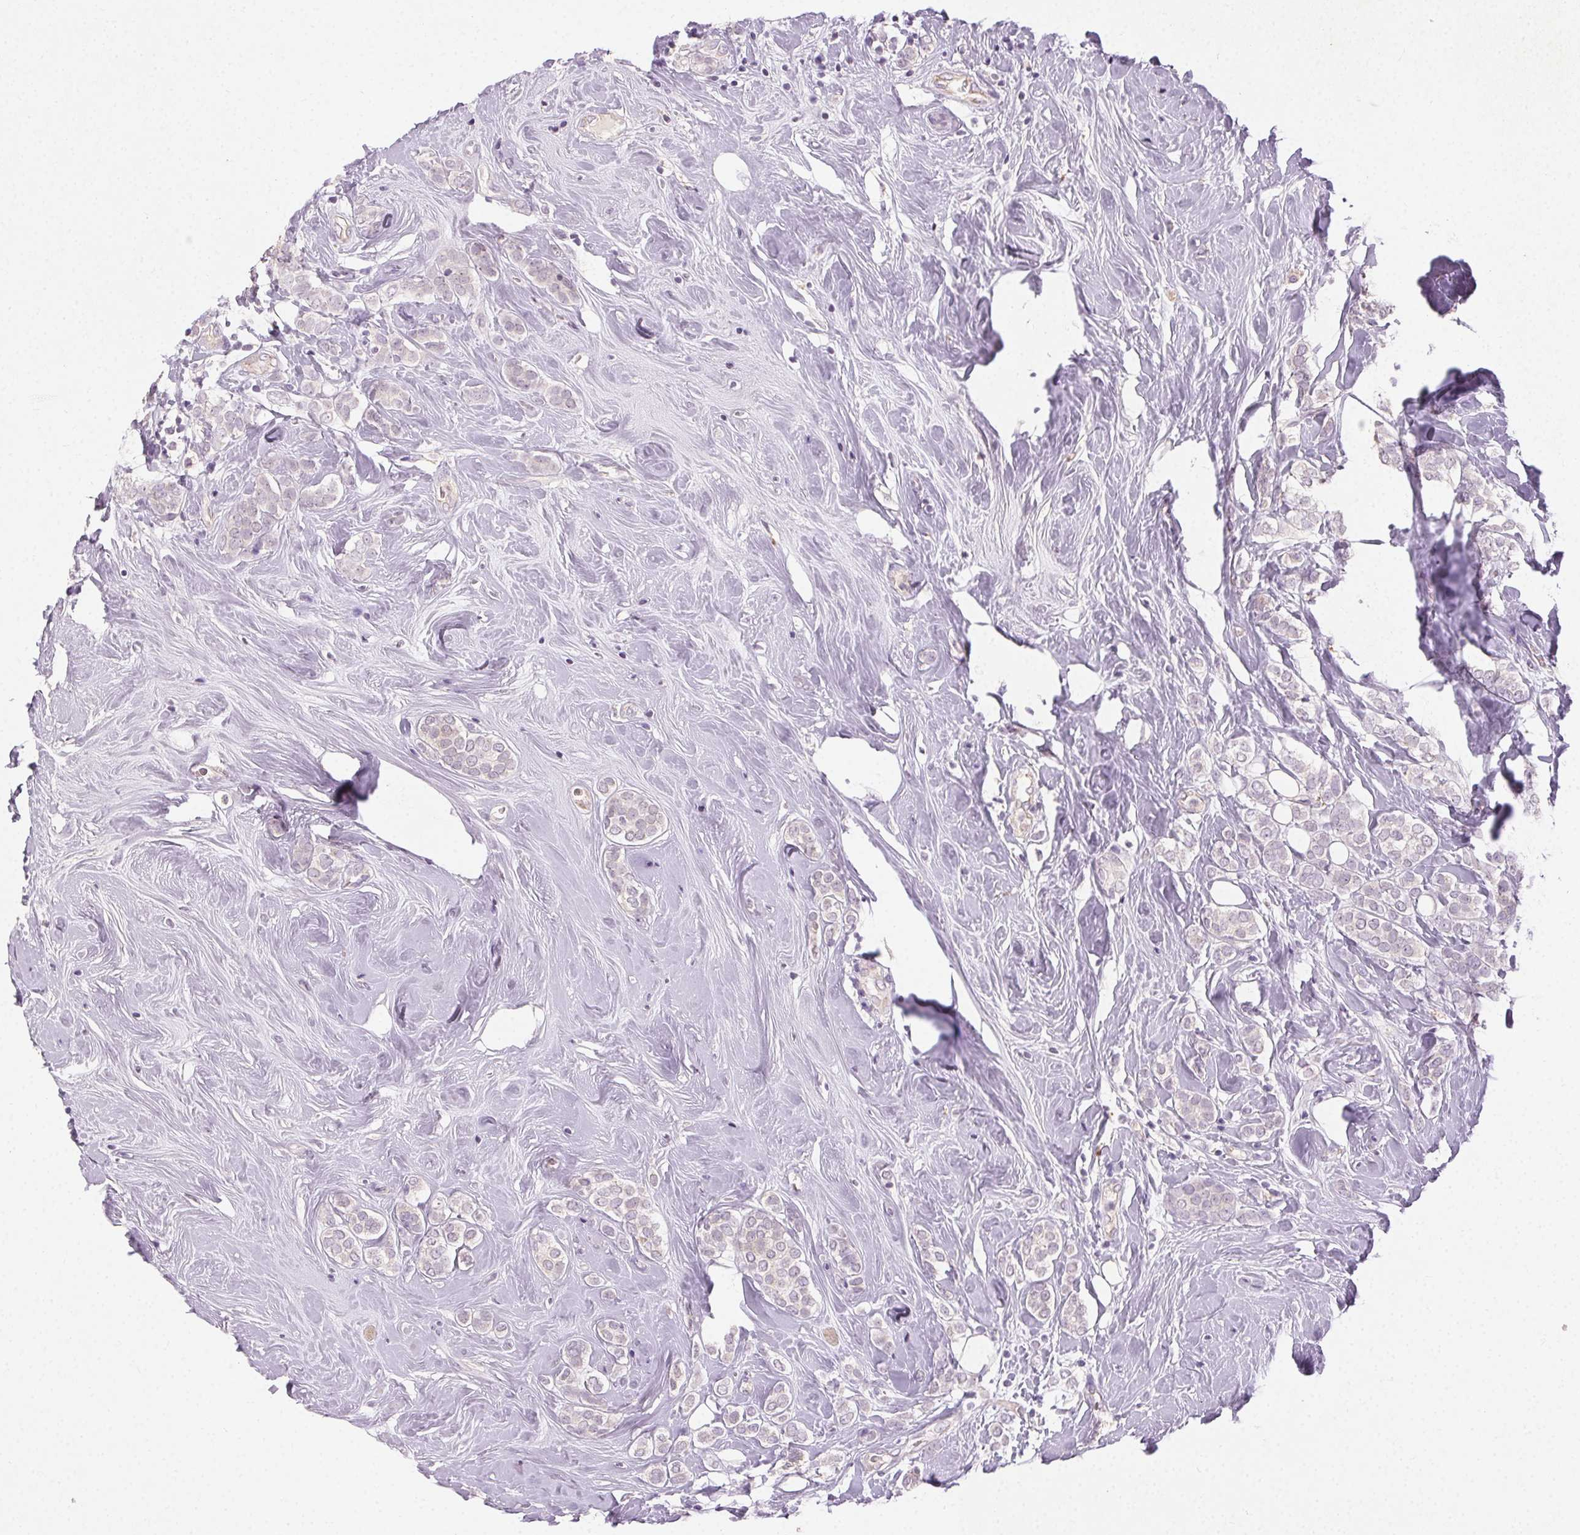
{"staining": {"intensity": "negative", "quantity": "none", "location": "none"}, "tissue": "breast cancer", "cell_type": "Tumor cells", "image_type": "cancer", "snomed": [{"axis": "morphology", "description": "Lobular carcinoma"}, {"axis": "topography", "description": "Breast"}], "caption": "The photomicrograph reveals no significant expression in tumor cells of breast cancer (lobular carcinoma).", "gene": "CLTRN", "patient": {"sex": "female", "age": 49}}